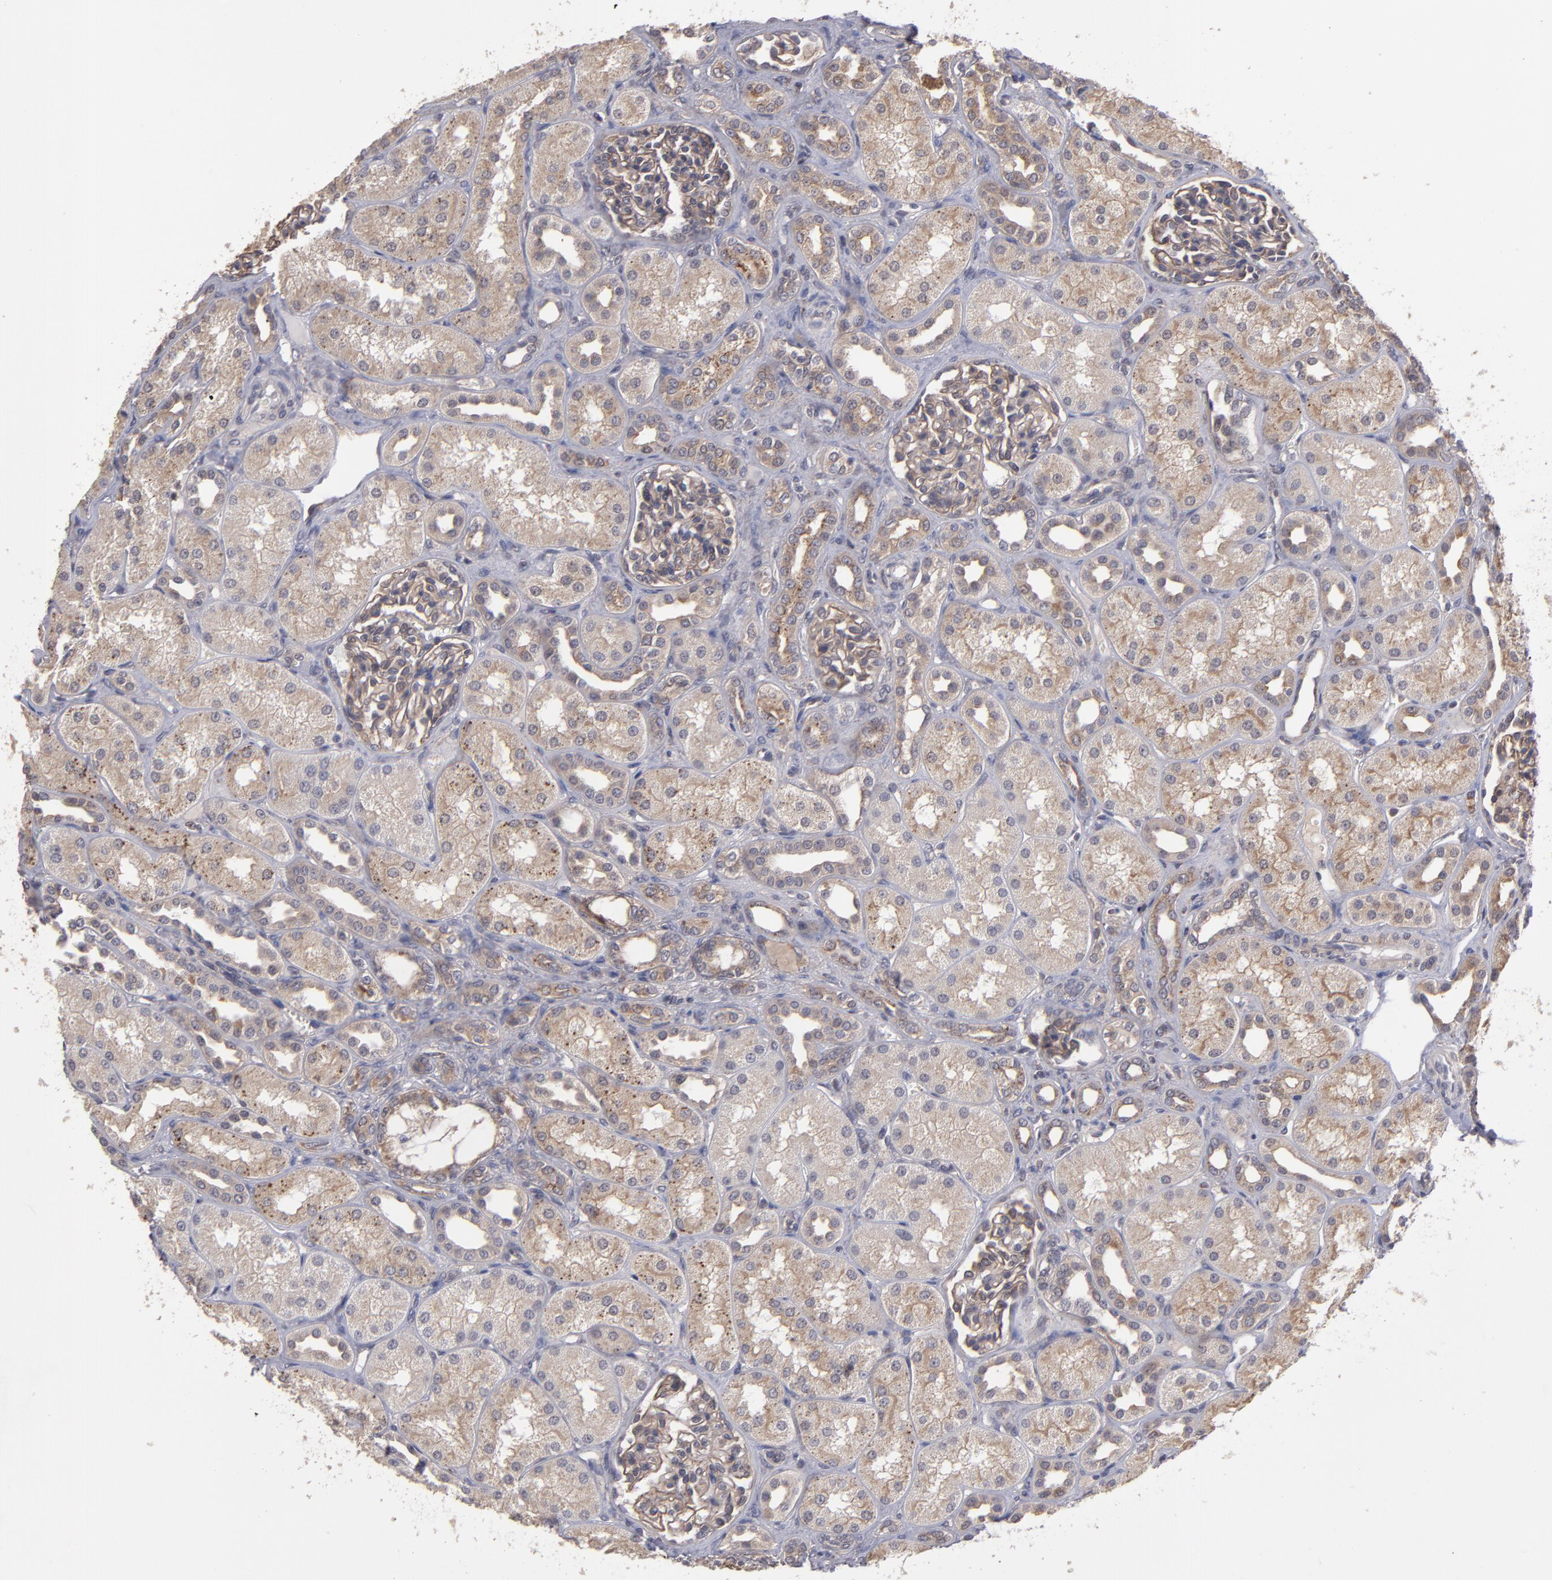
{"staining": {"intensity": "weak", "quantity": ">75%", "location": "cytoplasmic/membranous"}, "tissue": "kidney", "cell_type": "Cells in glomeruli", "image_type": "normal", "snomed": [{"axis": "morphology", "description": "Normal tissue, NOS"}, {"axis": "topography", "description": "Kidney"}], "caption": "Protein staining displays weak cytoplasmic/membranous expression in approximately >75% of cells in glomeruli in unremarkable kidney.", "gene": "CTSO", "patient": {"sex": "male", "age": 7}}